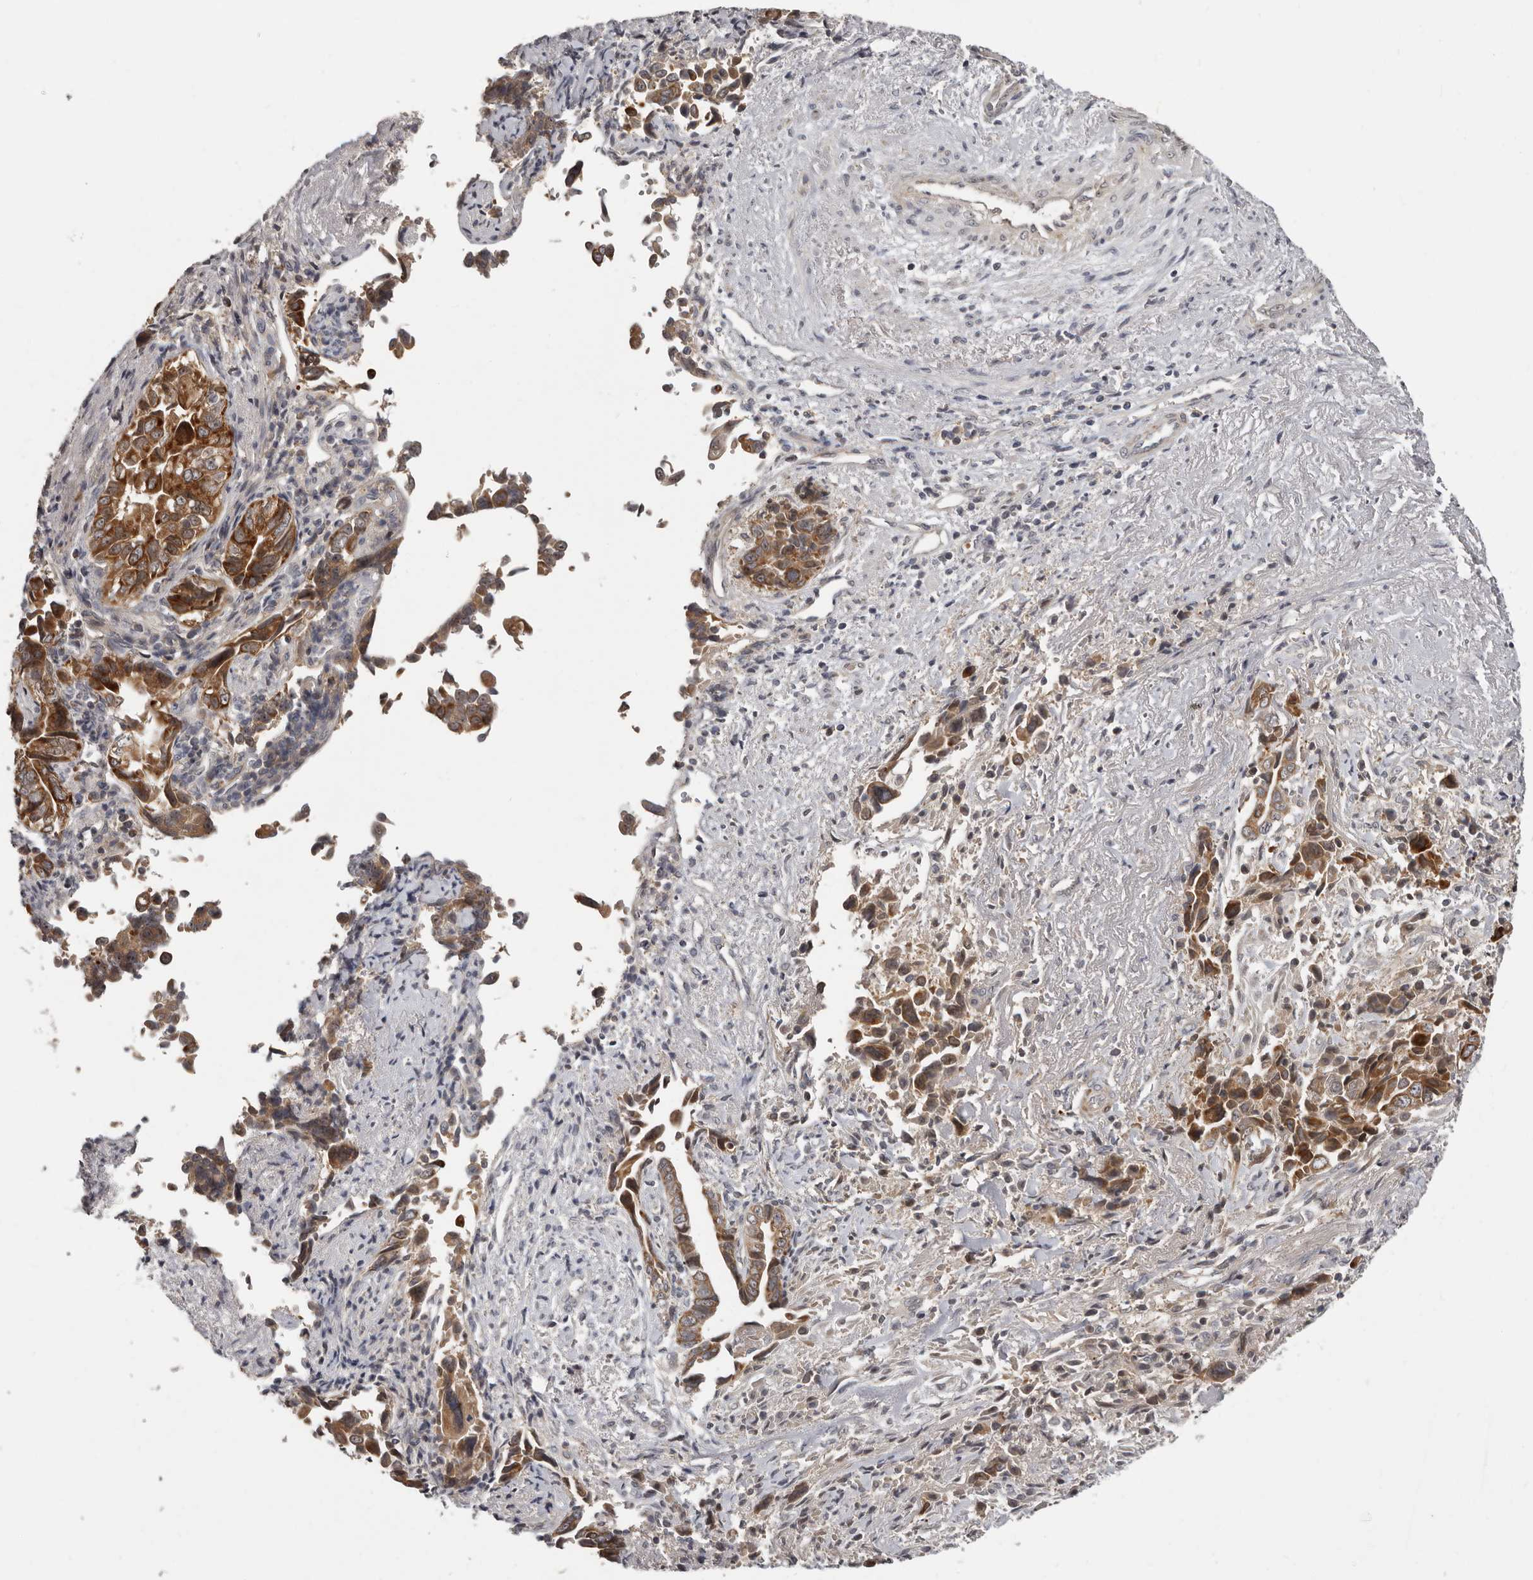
{"staining": {"intensity": "strong", "quantity": ">75%", "location": "cytoplasmic/membranous"}, "tissue": "liver cancer", "cell_type": "Tumor cells", "image_type": "cancer", "snomed": [{"axis": "morphology", "description": "Cholangiocarcinoma"}, {"axis": "topography", "description": "Liver"}], "caption": "Protein expression analysis of liver cholangiocarcinoma exhibits strong cytoplasmic/membranous expression in about >75% of tumor cells.", "gene": "BAD", "patient": {"sex": "female", "age": 79}}